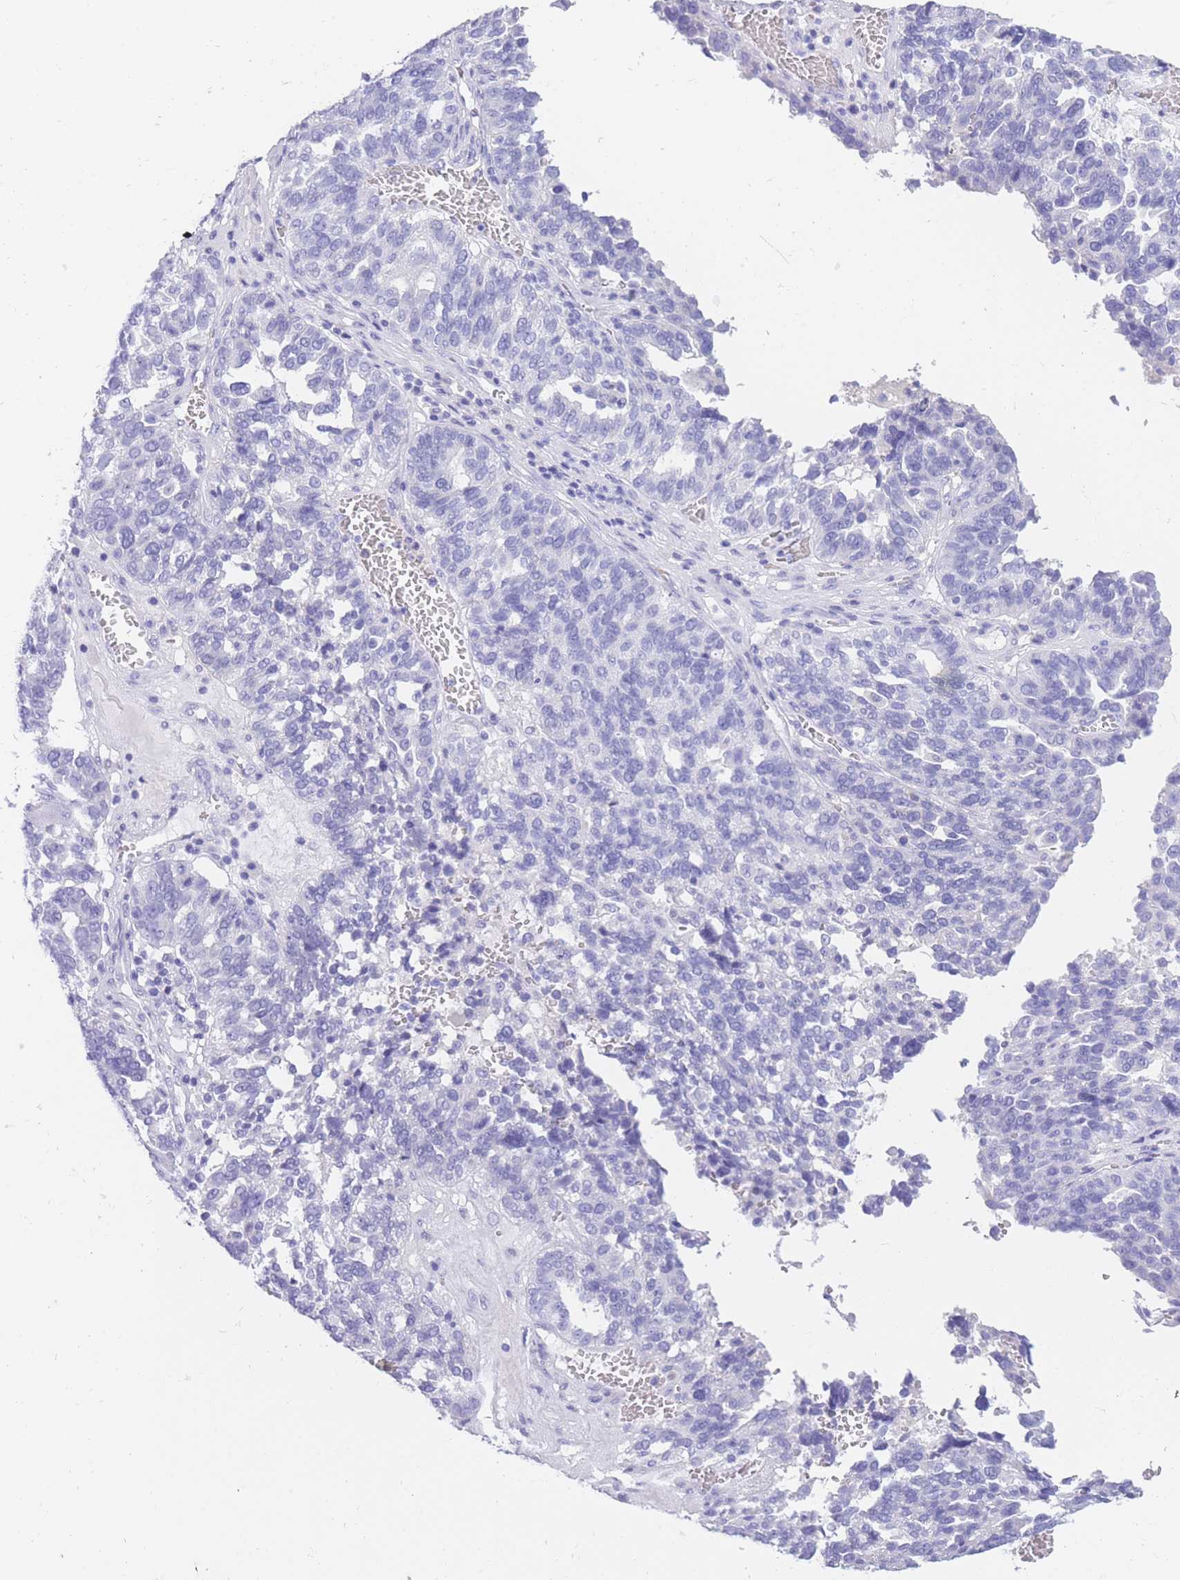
{"staining": {"intensity": "negative", "quantity": "none", "location": "none"}, "tissue": "ovarian cancer", "cell_type": "Tumor cells", "image_type": "cancer", "snomed": [{"axis": "morphology", "description": "Cystadenocarcinoma, serous, NOS"}, {"axis": "topography", "description": "Ovary"}], "caption": "This is an immunohistochemistry (IHC) photomicrograph of serous cystadenocarcinoma (ovarian). There is no staining in tumor cells.", "gene": "SULT1A1", "patient": {"sex": "female", "age": 59}}